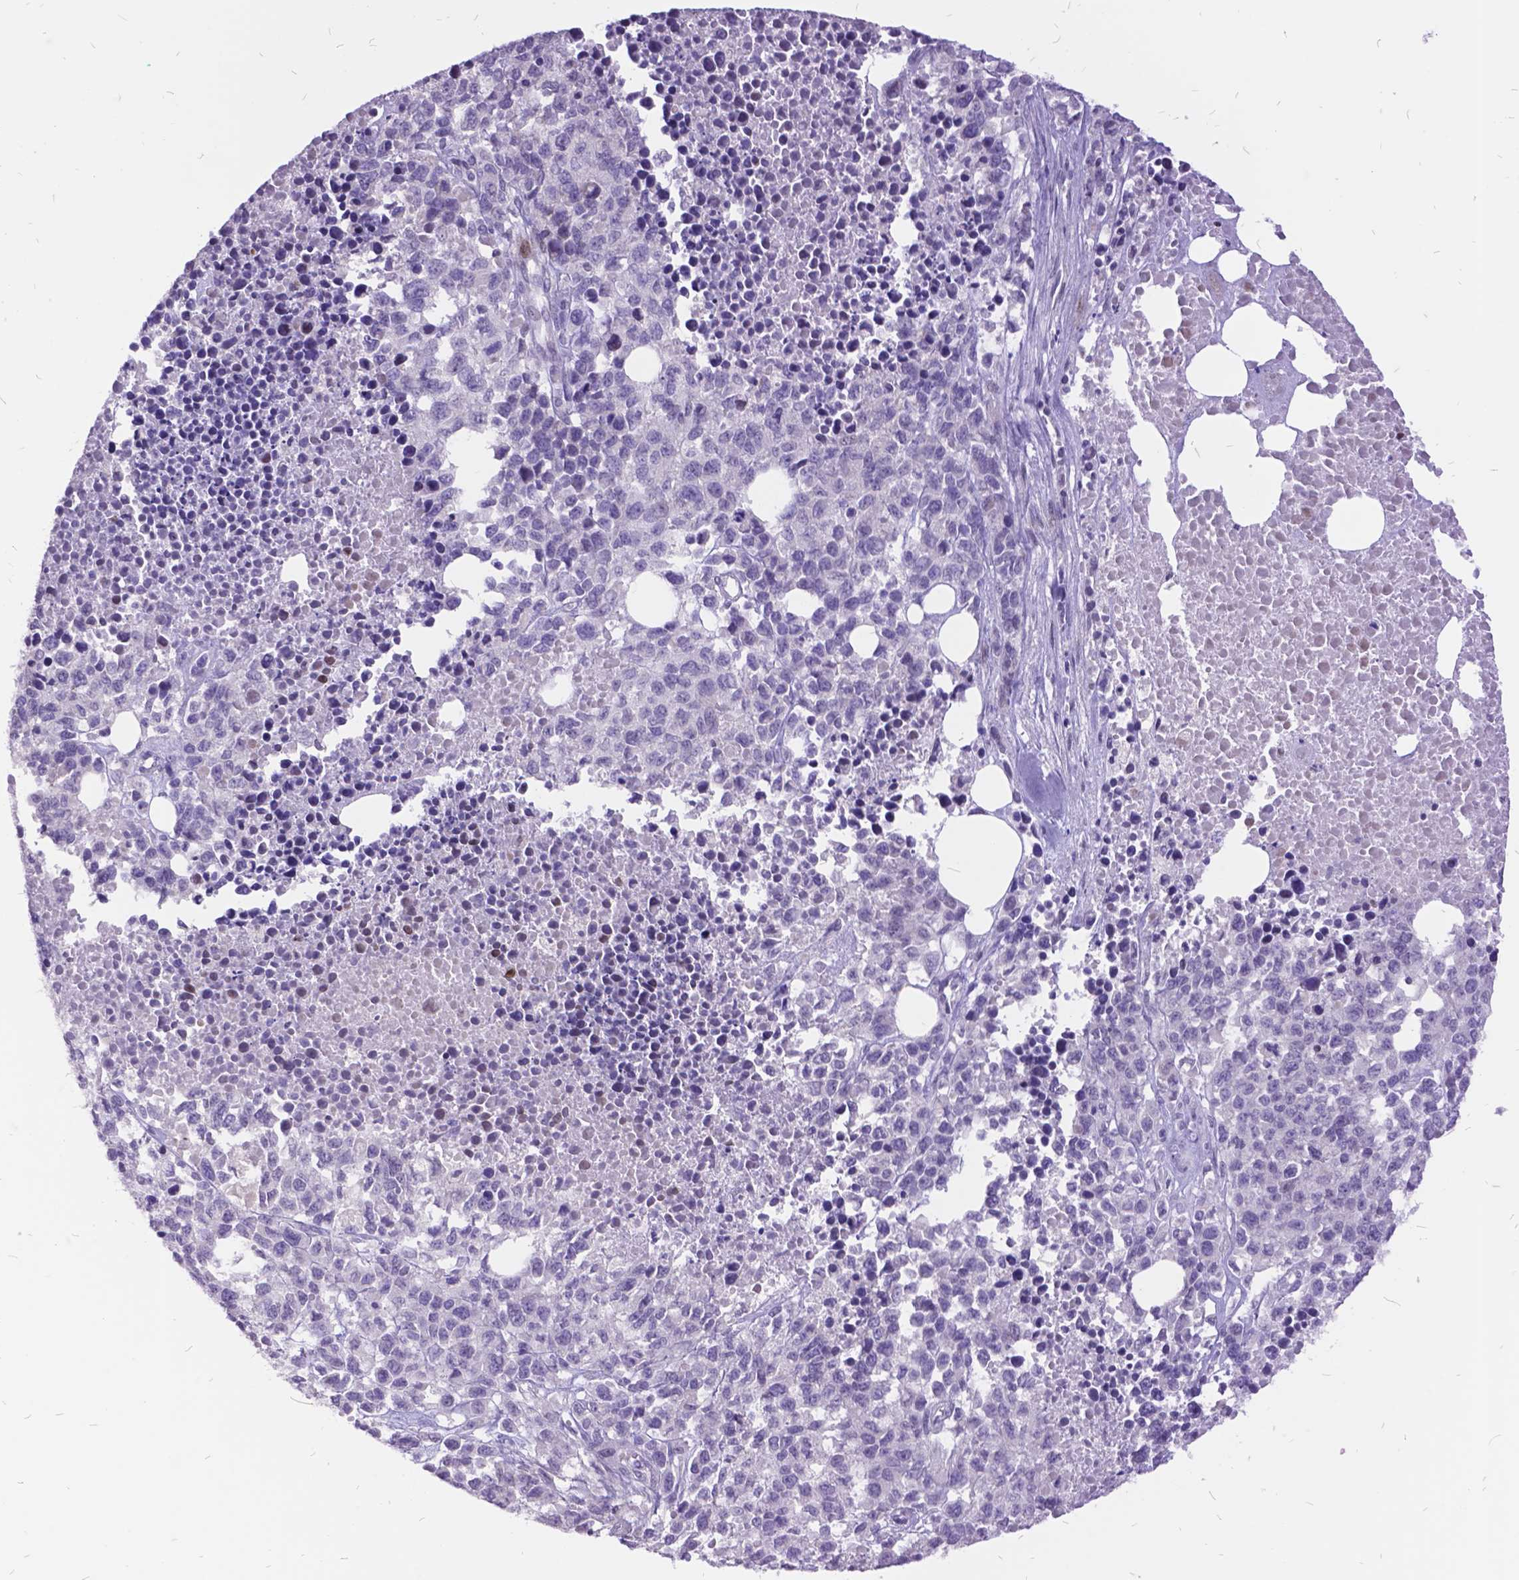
{"staining": {"intensity": "negative", "quantity": "none", "location": "none"}, "tissue": "melanoma", "cell_type": "Tumor cells", "image_type": "cancer", "snomed": [{"axis": "morphology", "description": "Malignant melanoma, Metastatic site"}, {"axis": "topography", "description": "Skin"}], "caption": "Immunohistochemistry (IHC) of malignant melanoma (metastatic site) demonstrates no staining in tumor cells.", "gene": "ITGB6", "patient": {"sex": "male", "age": 84}}